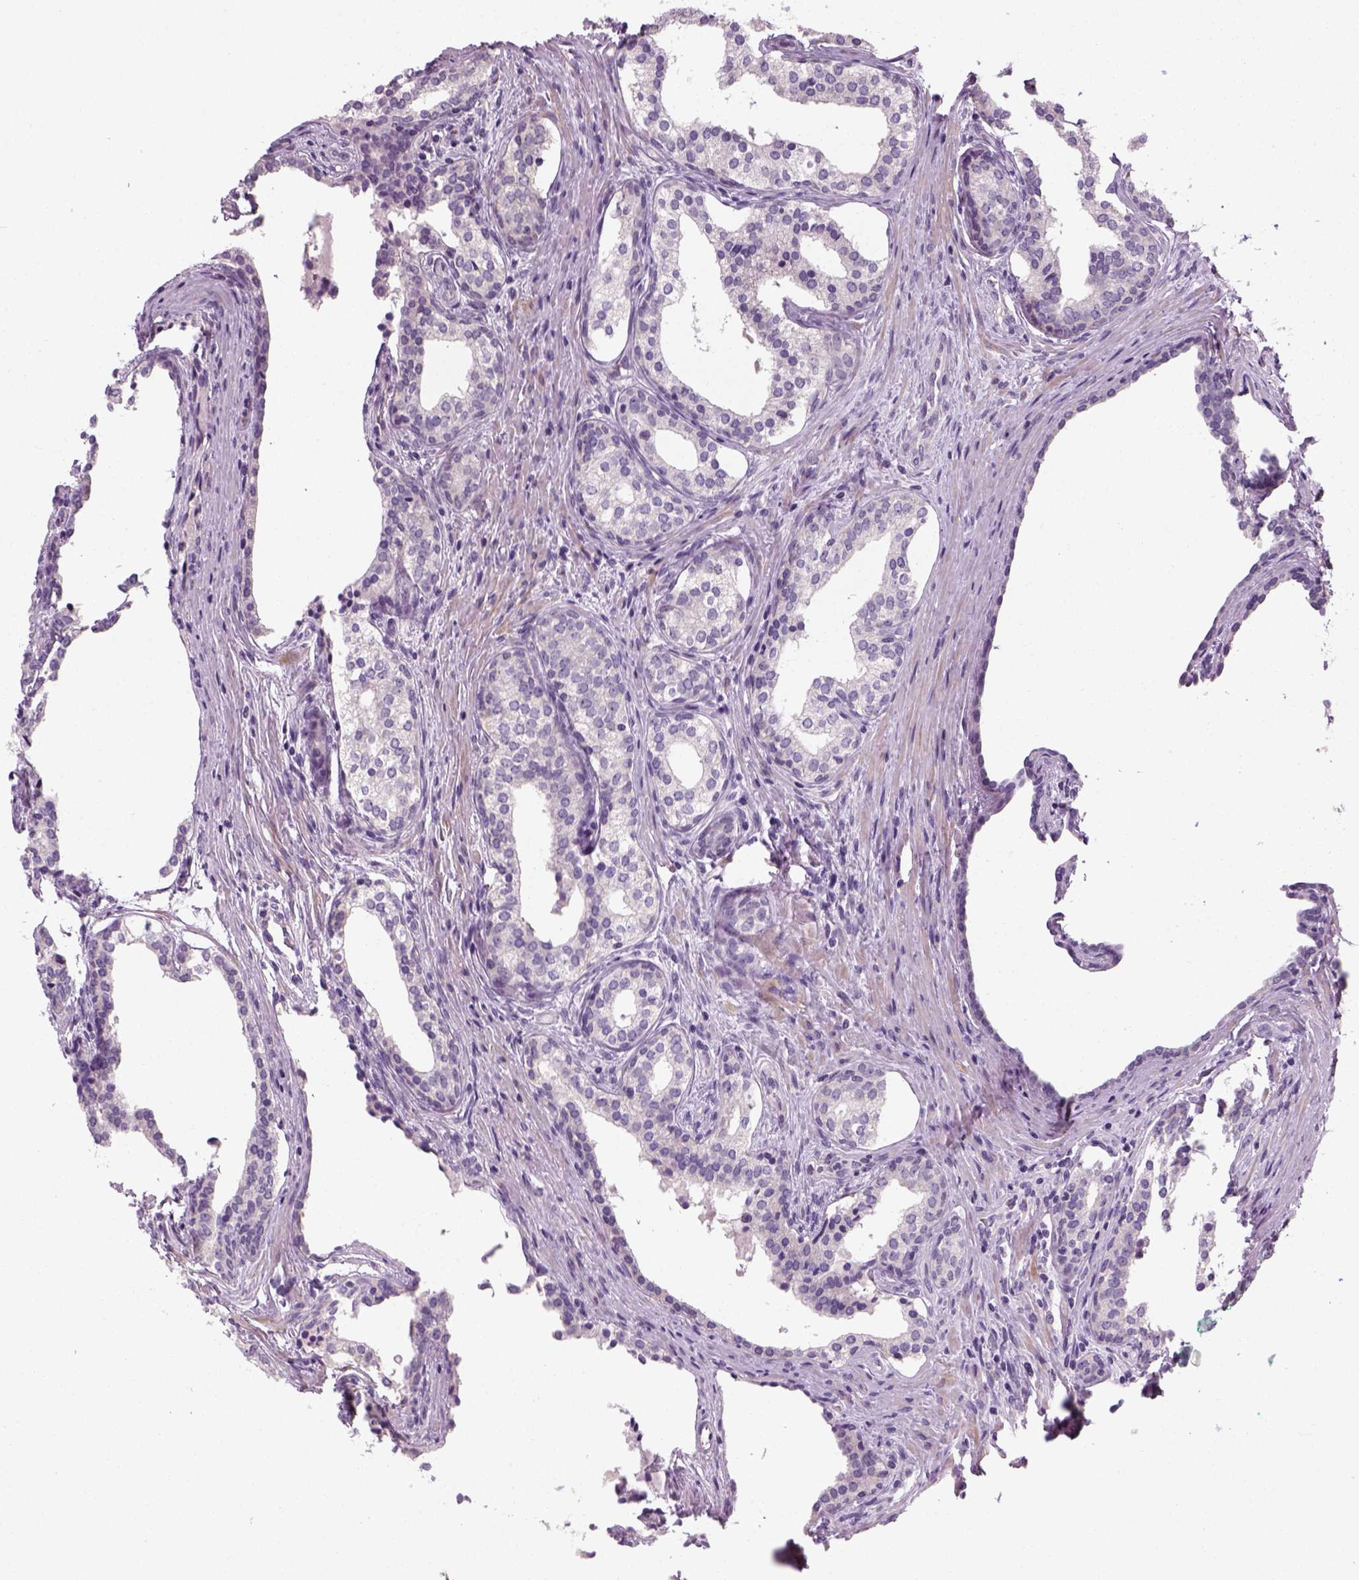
{"staining": {"intensity": "negative", "quantity": "none", "location": "none"}, "tissue": "prostate cancer", "cell_type": "Tumor cells", "image_type": "cancer", "snomed": [{"axis": "morphology", "description": "Adenocarcinoma, NOS"}, {"axis": "morphology", "description": "Adenocarcinoma, High grade"}, {"axis": "topography", "description": "Prostate"}], "caption": "Micrograph shows no significant protein staining in tumor cells of prostate adenocarcinoma.", "gene": "ELOVL3", "patient": {"sex": "male", "age": 61}}